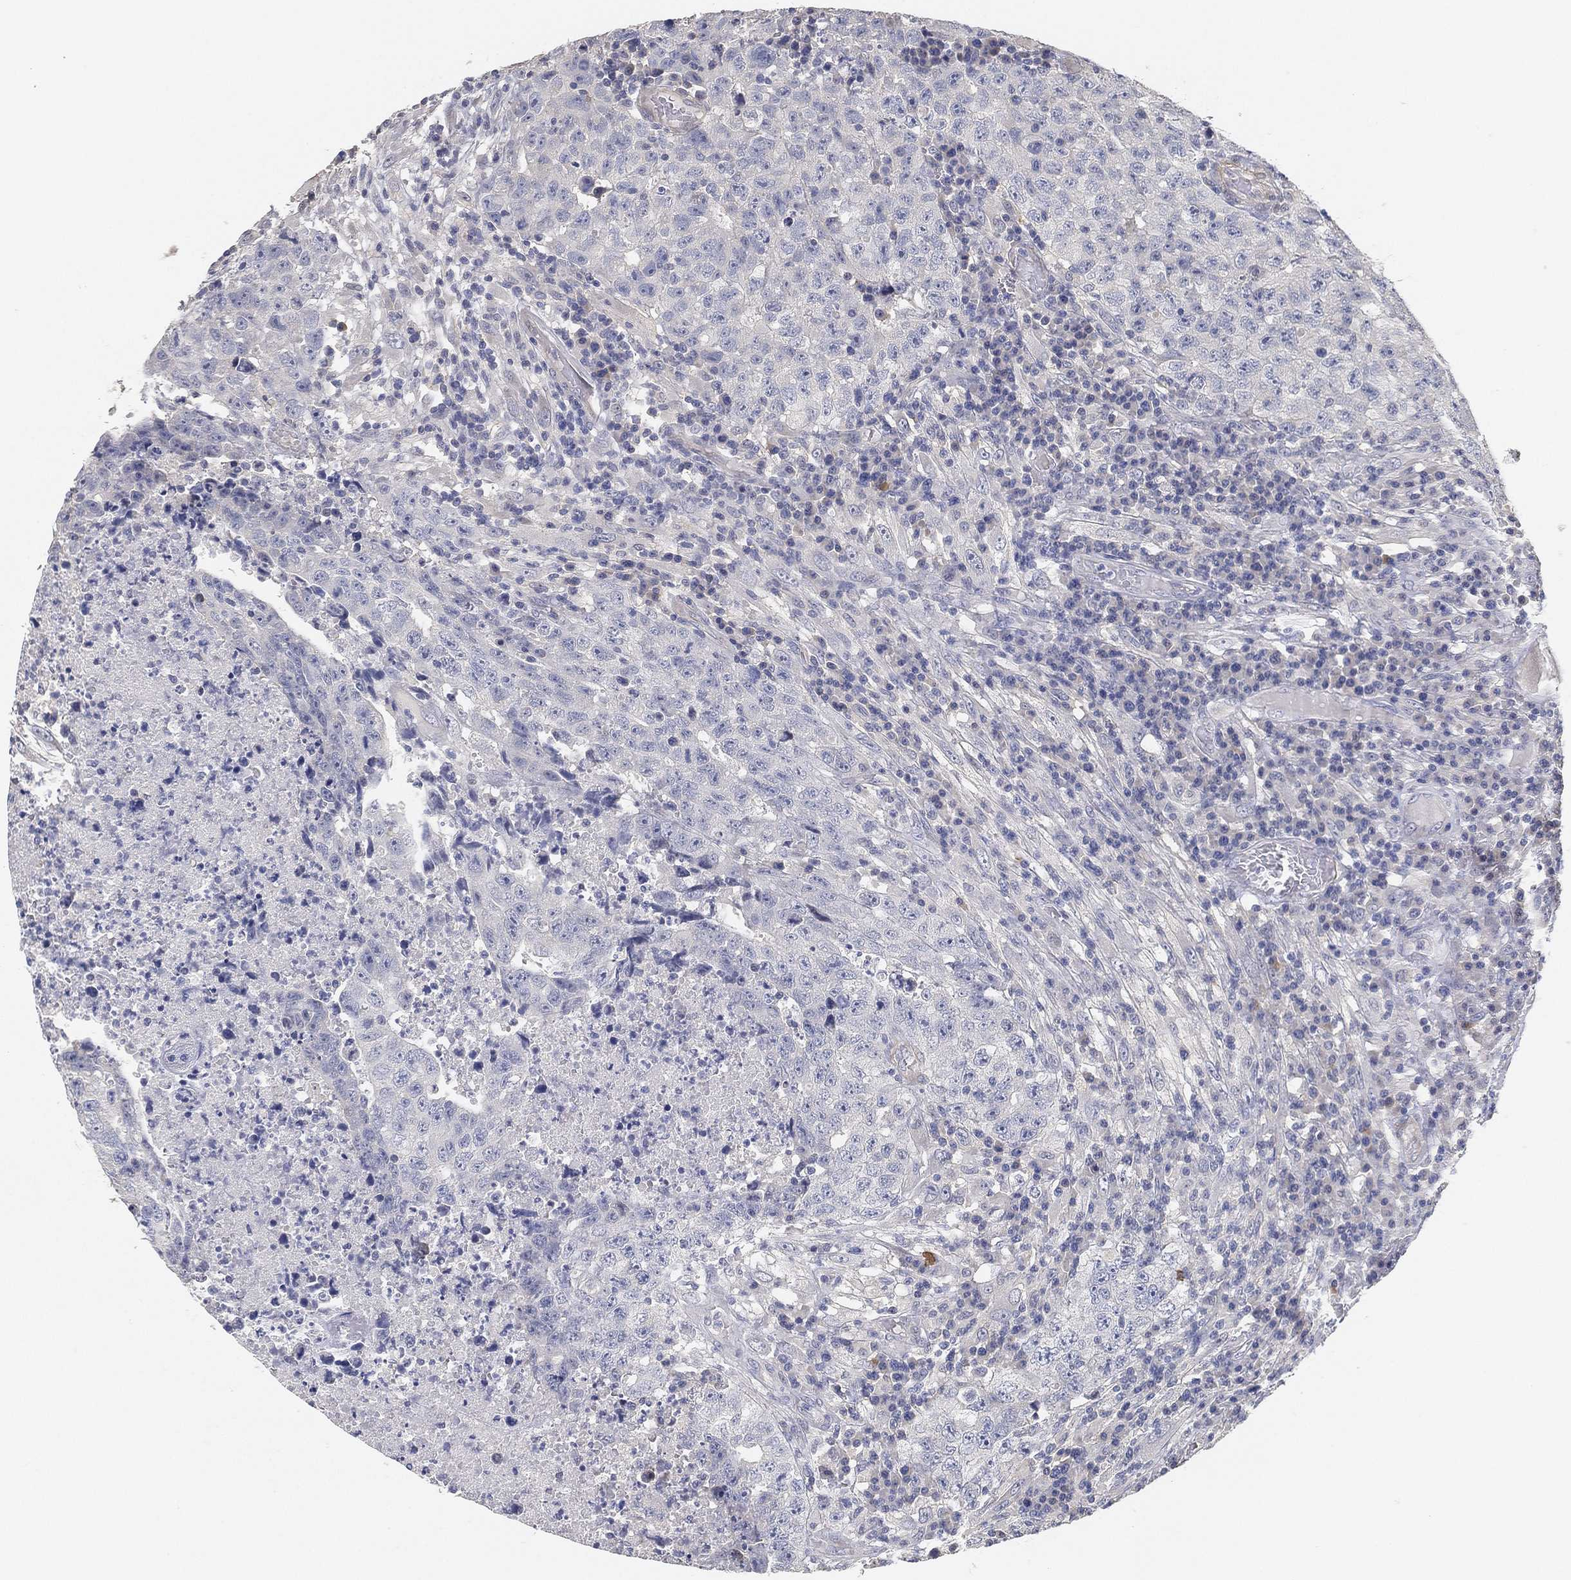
{"staining": {"intensity": "negative", "quantity": "none", "location": "none"}, "tissue": "testis cancer", "cell_type": "Tumor cells", "image_type": "cancer", "snomed": [{"axis": "morphology", "description": "Necrosis, NOS"}, {"axis": "morphology", "description": "Carcinoma, Embryonal, NOS"}, {"axis": "topography", "description": "Testis"}], "caption": "A micrograph of human testis cancer is negative for staining in tumor cells.", "gene": "GPR61", "patient": {"sex": "male", "age": 19}}